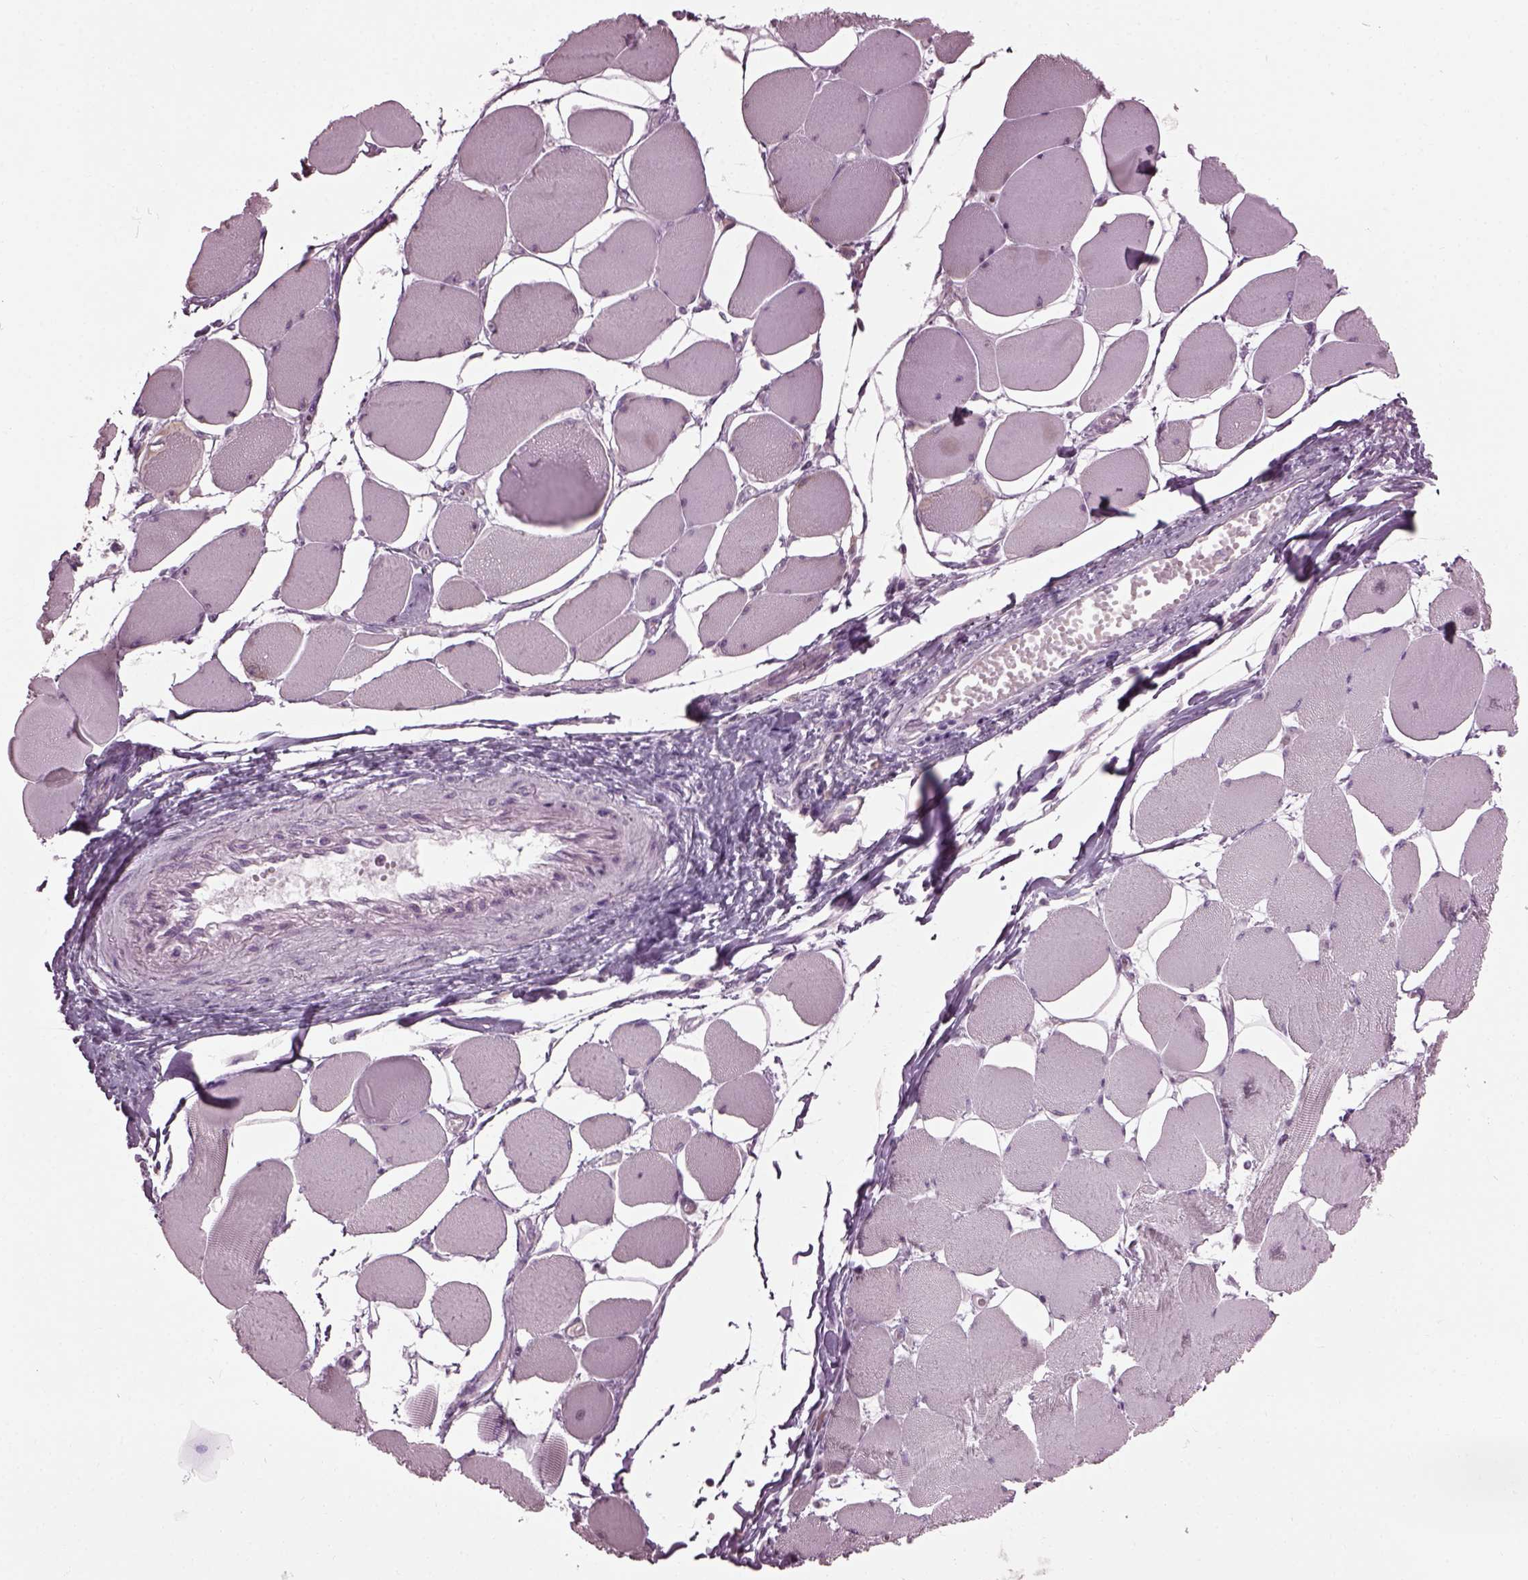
{"staining": {"intensity": "negative", "quantity": "none", "location": "none"}, "tissue": "skeletal muscle", "cell_type": "Myocytes", "image_type": "normal", "snomed": [{"axis": "morphology", "description": "Normal tissue, NOS"}, {"axis": "topography", "description": "Skeletal muscle"}], "caption": "Myocytes are negative for brown protein staining in normal skeletal muscle. Nuclei are stained in blue.", "gene": "CABP5", "patient": {"sex": "female", "age": 75}}